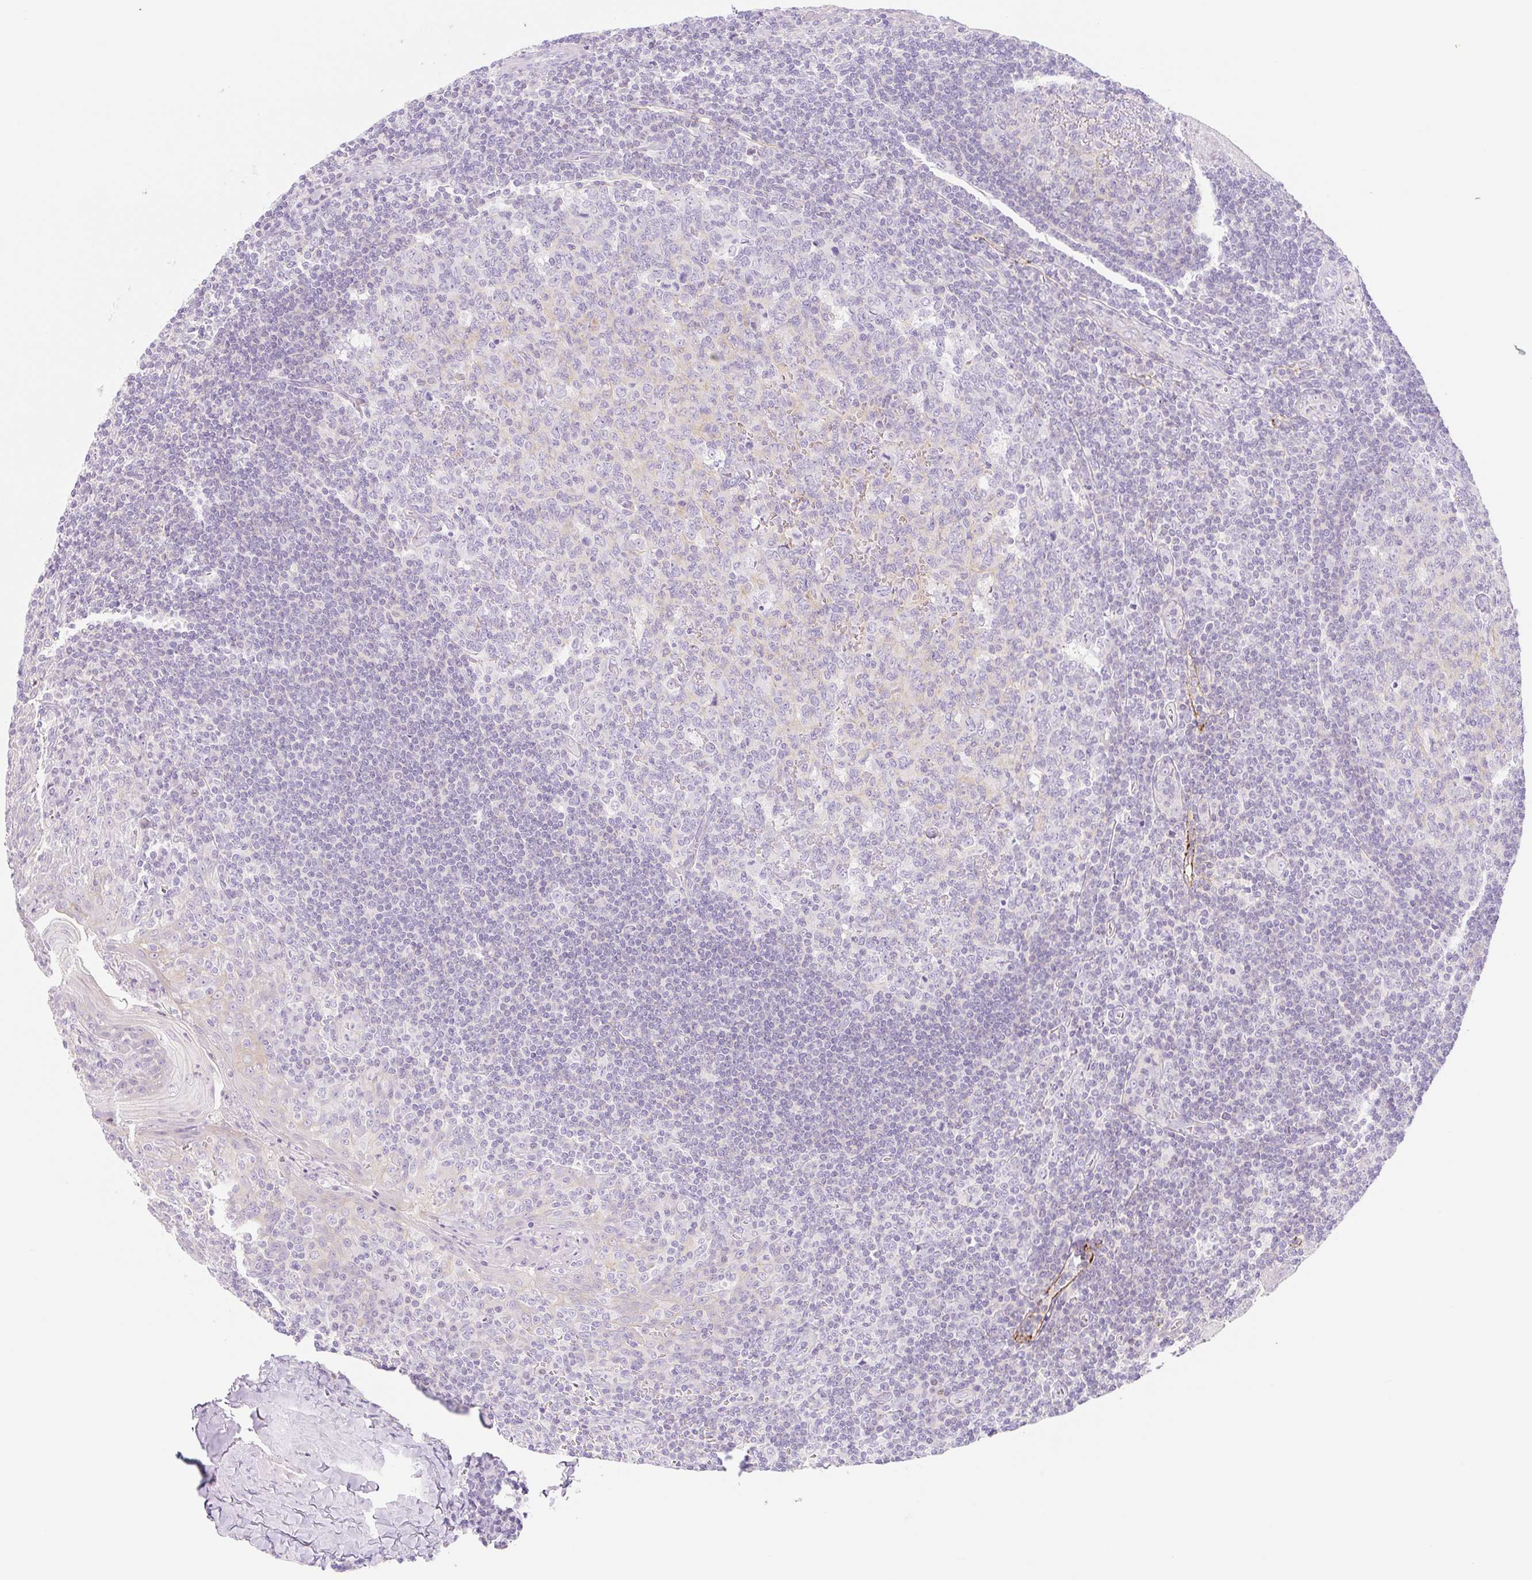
{"staining": {"intensity": "negative", "quantity": "none", "location": "none"}, "tissue": "tonsil", "cell_type": "Germinal center cells", "image_type": "normal", "snomed": [{"axis": "morphology", "description": "Normal tissue, NOS"}, {"axis": "topography", "description": "Tonsil"}], "caption": "High power microscopy micrograph of an IHC photomicrograph of unremarkable tonsil, revealing no significant expression in germinal center cells. (DAB (3,3'-diaminobenzidine) IHC, high magnification).", "gene": "LYVE1", "patient": {"sex": "male", "age": 27}}